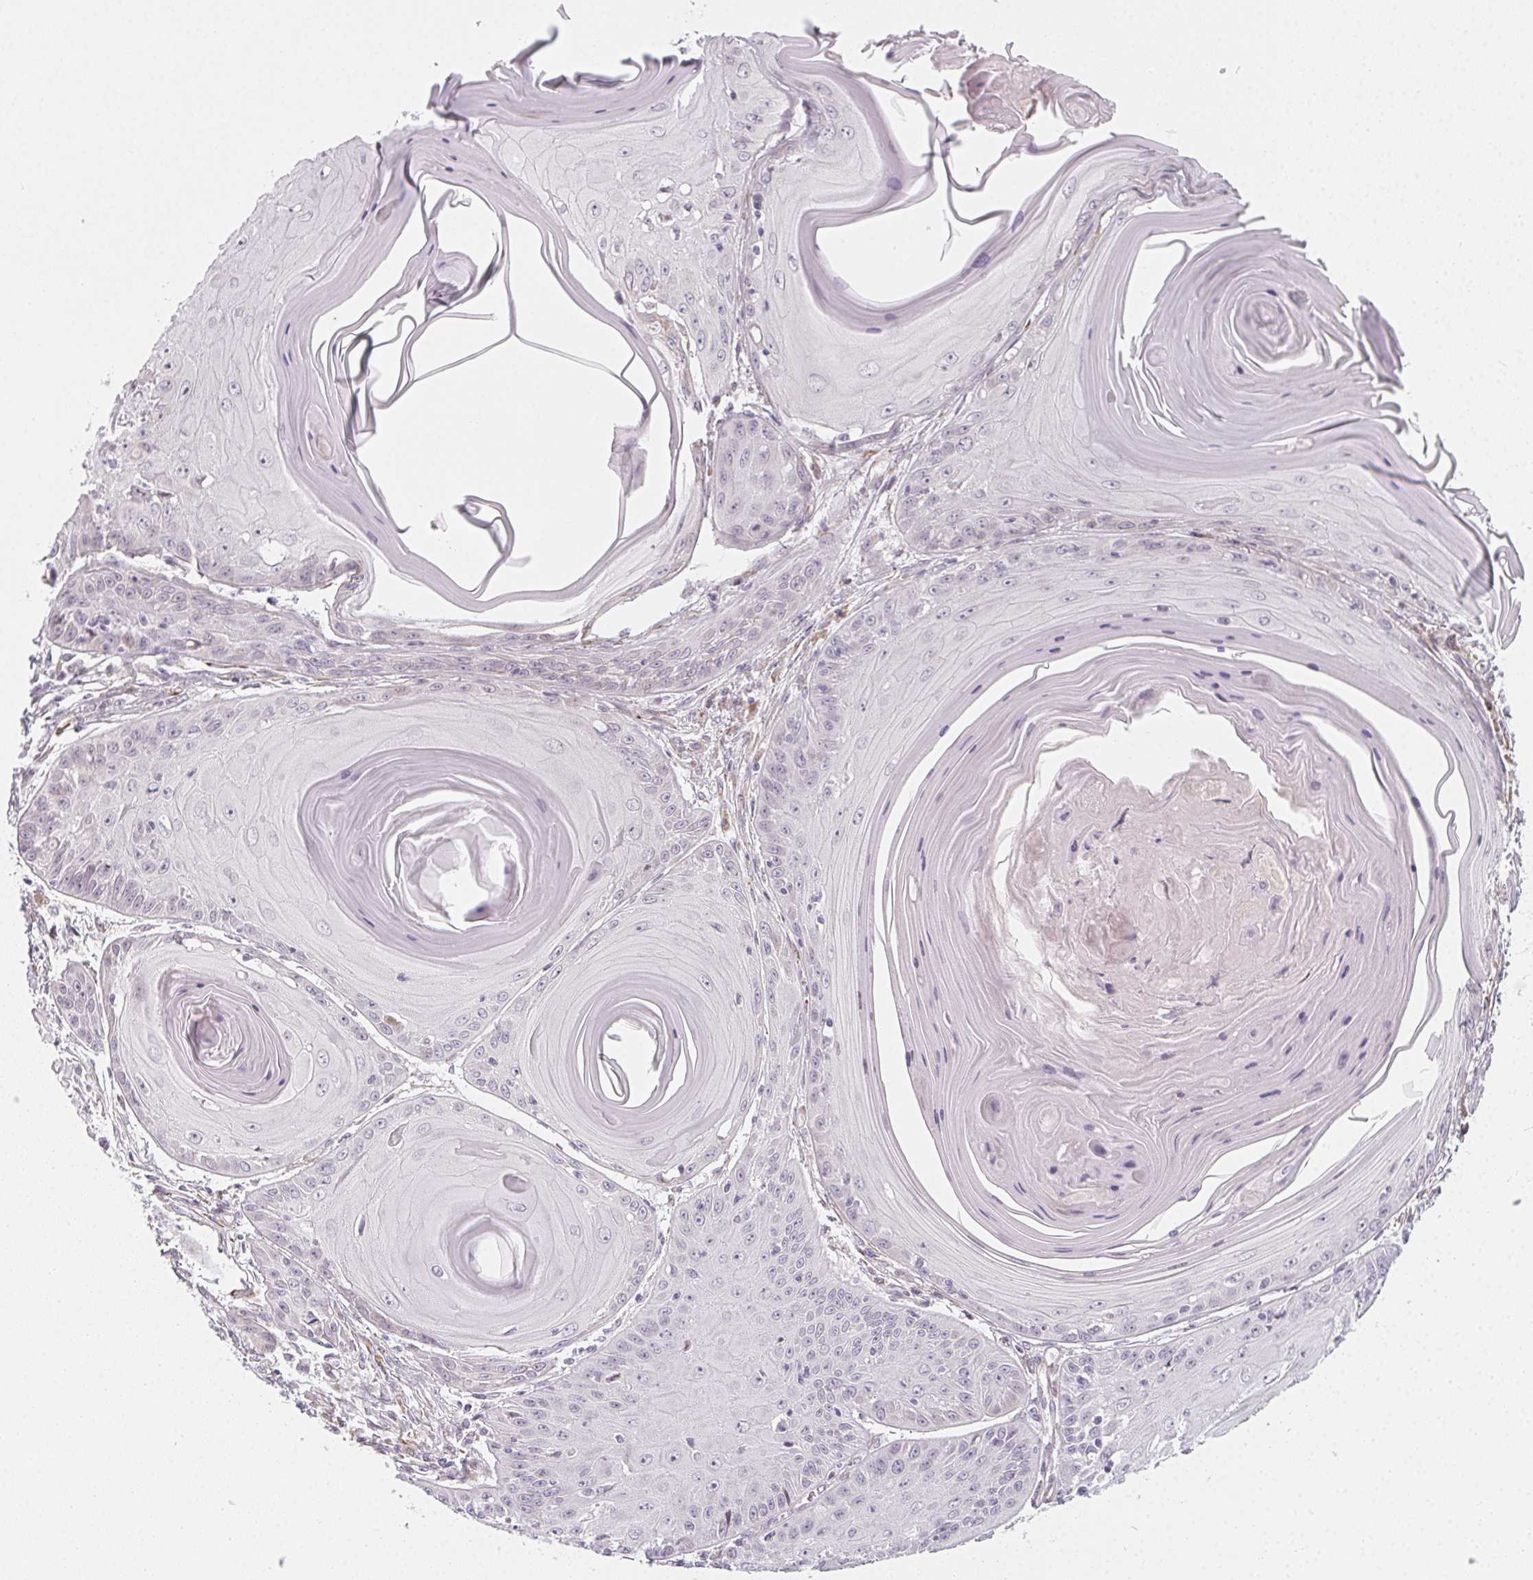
{"staining": {"intensity": "negative", "quantity": "none", "location": "none"}, "tissue": "skin cancer", "cell_type": "Tumor cells", "image_type": "cancer", "snomed": [{"axis": "morphology", "description": "Squamous cell carcinoma, NOS"}, {"axis": "topography", "description": "Skin"}, {"axis": "topography", "description": "Vulva"}], "caption": "IHC of squamous cell carcinoma (skin) exhibits no staining in tumor cells. (Brightfield microscopy of DAB IHC at high magnification).", "gene": "CCDC96", "patient": {"sex": "female", "age": 85}}